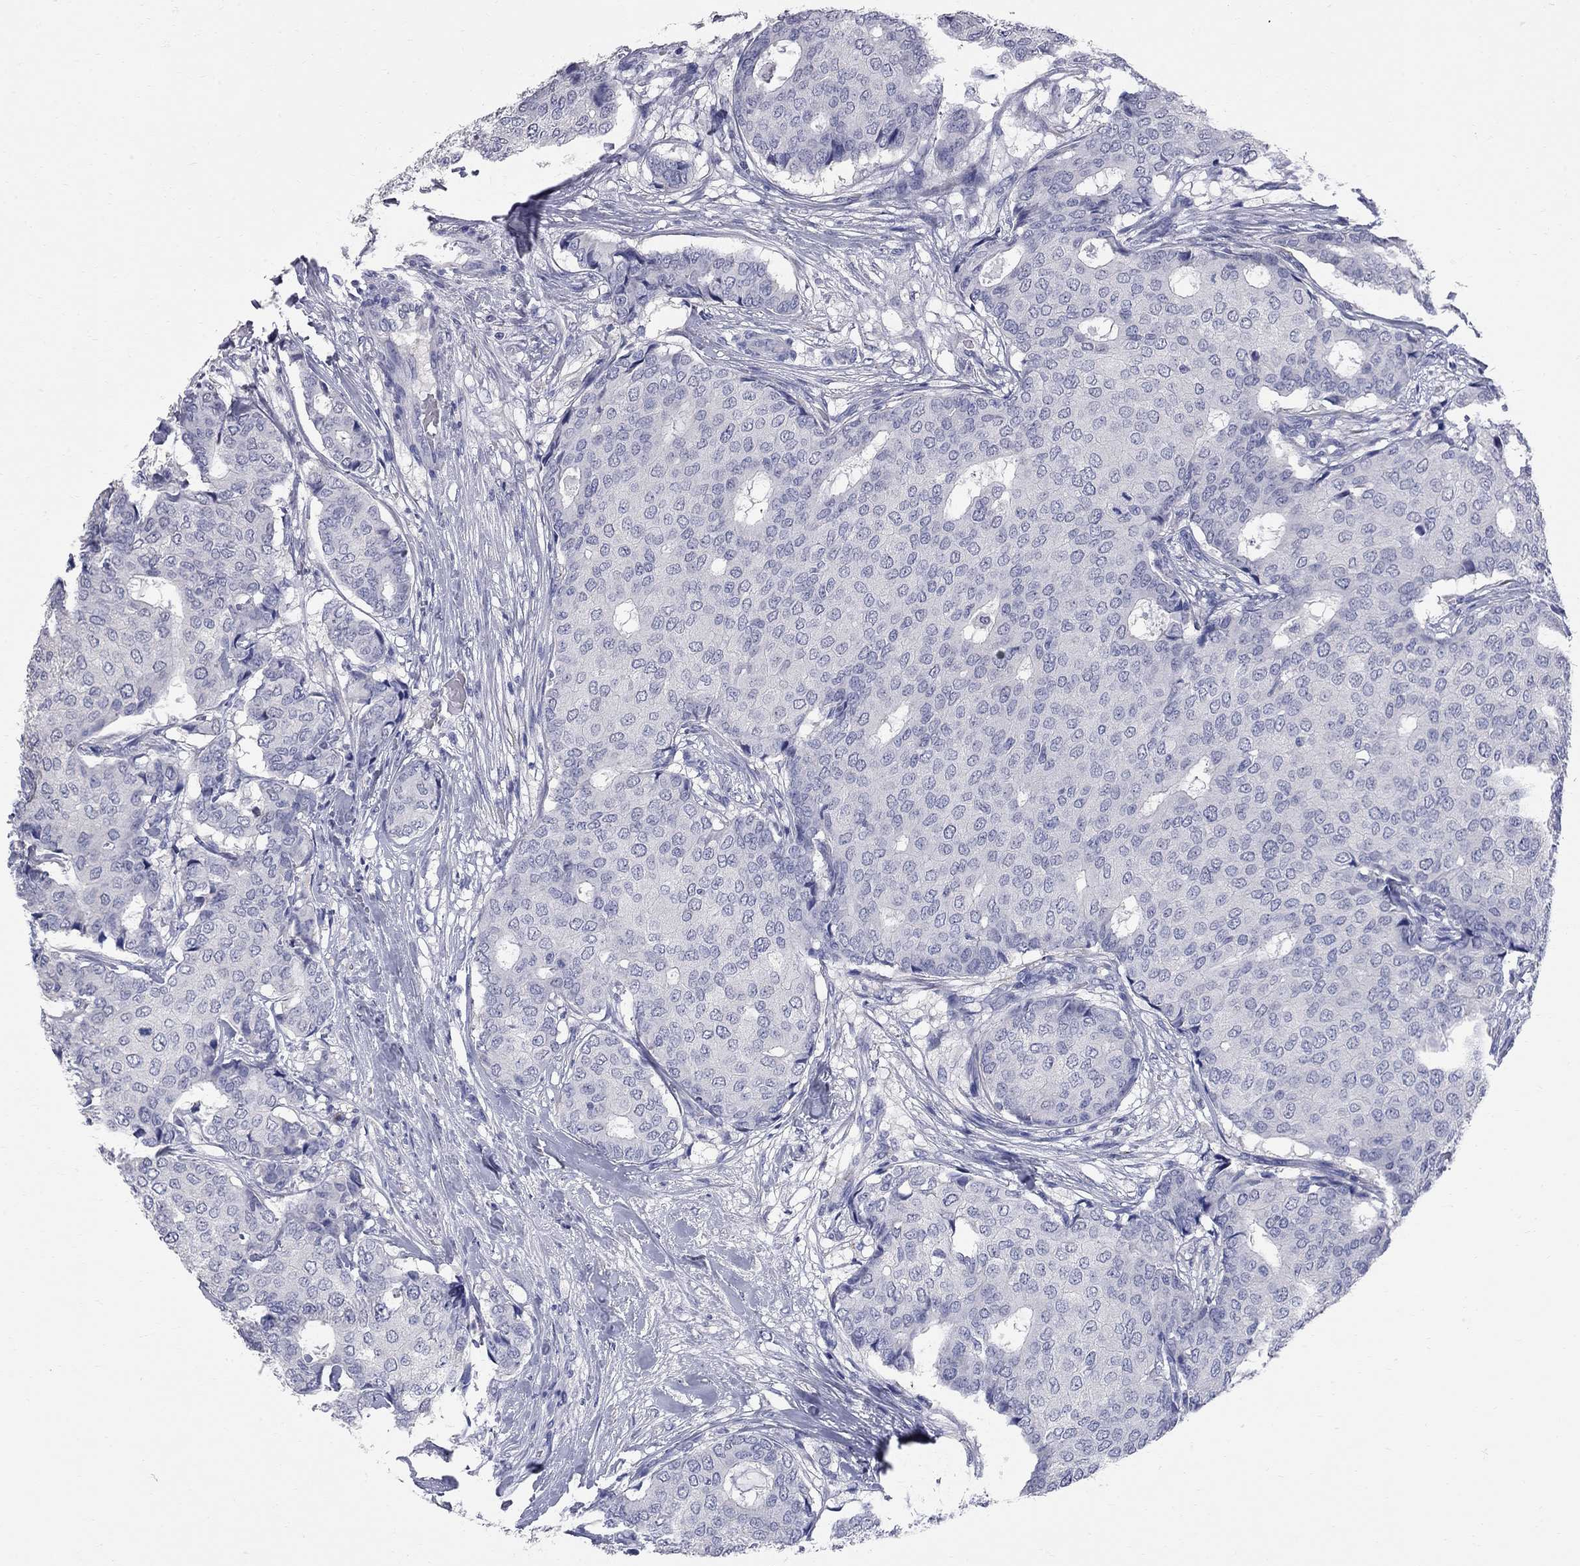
{"staining": {"intensity": "negative", "quantity": "none", "location": "none"}, "tissue": "breast cancer", "cell_type": "Tumor cells", "image_type": "cancer", "snomed": [{"axis": "morphology", "description": "Duct carcinoma"}, {"axis": "topography", "description": "Breast"}], "caption": "A micrograph of breast cancer stained for a protein displays no brown staining in tumor cells.", "gene": "FAM221B", "patient": {"sex": "female", "age": 75}}